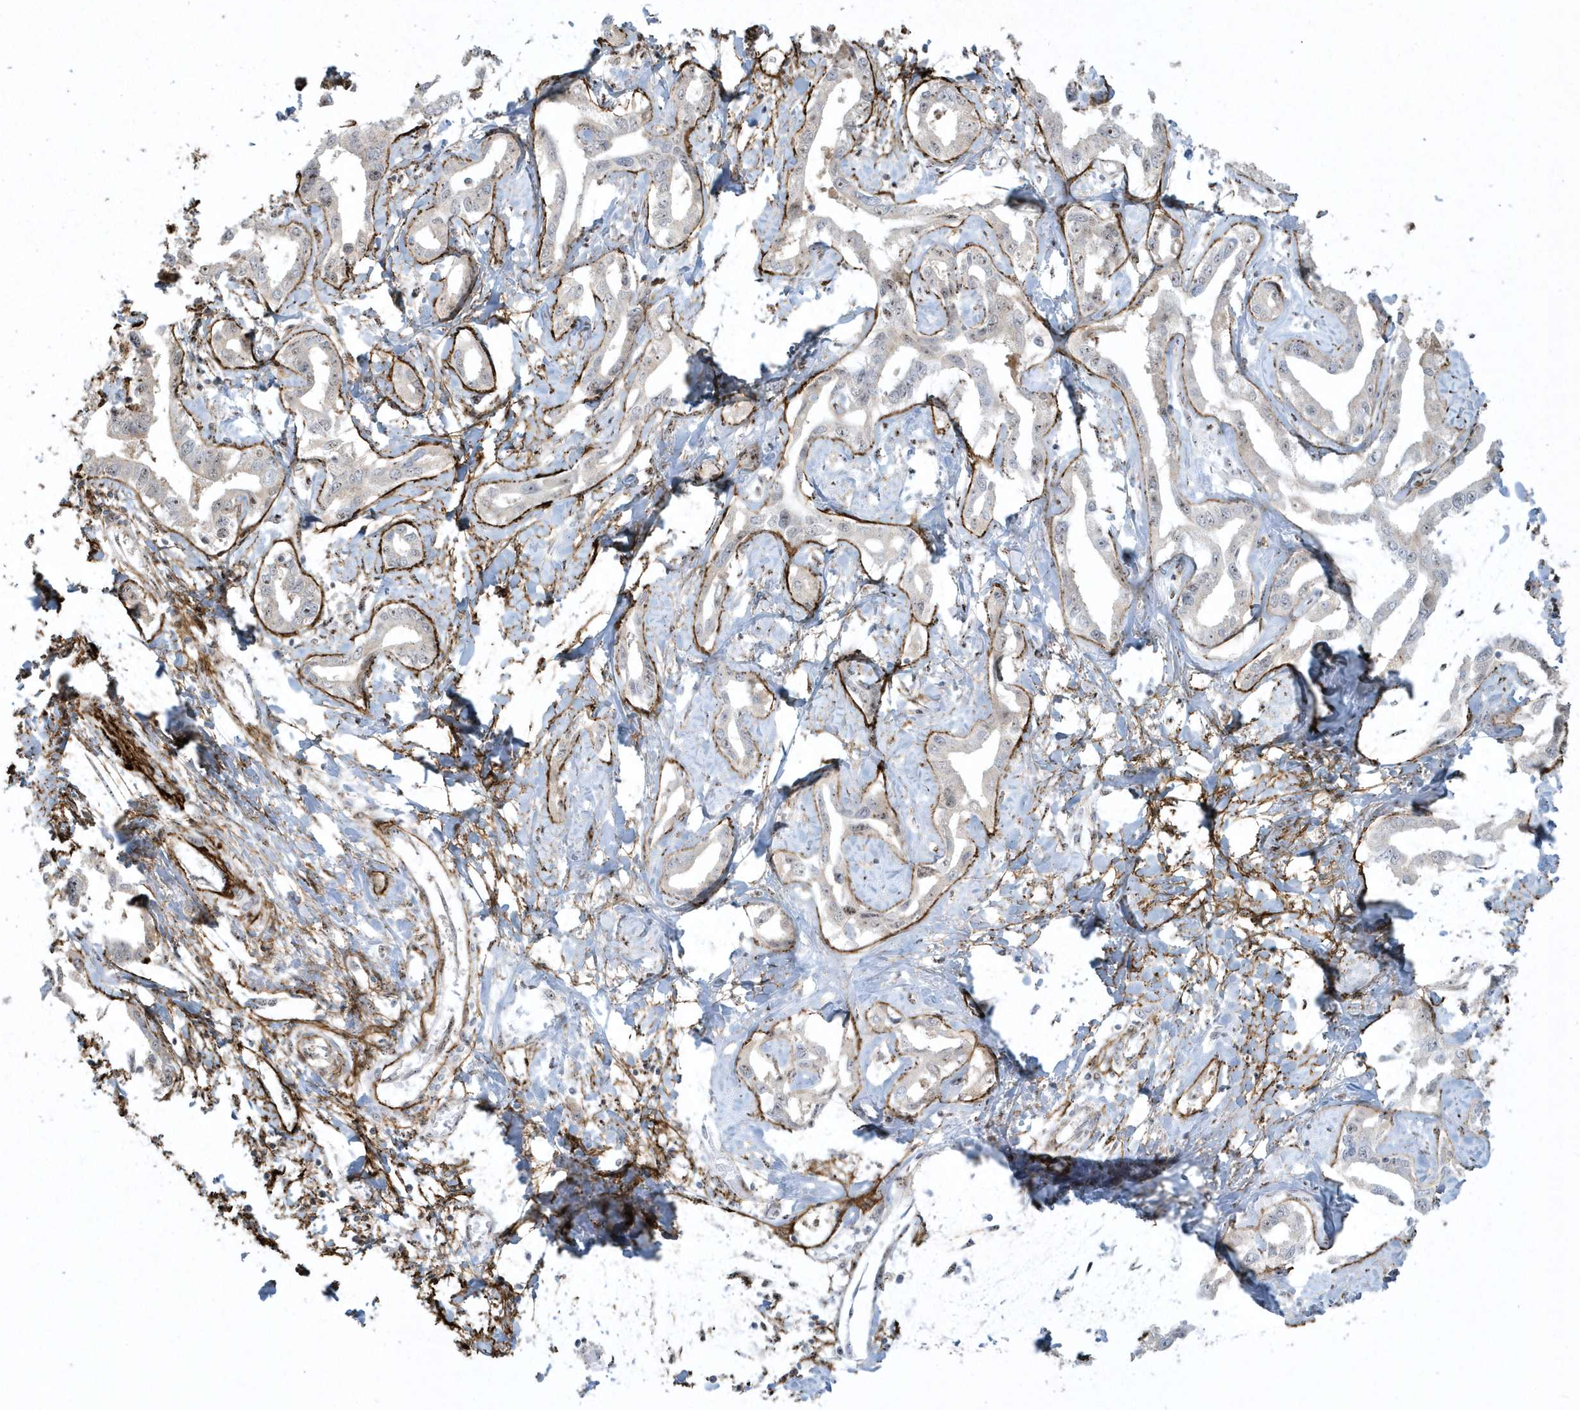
{"staining": {"intensity": "negative", "quantity": "none", "location": "none"}, "tissue": "liver cancer", "cell_type": "Tumor cells", "image_type": "cancer", "snomed": [{"axis": "morphology", "description": "Cholangiocarcinoma"}, {"axis": "topography", "description": "Liver"}], "caption": "Immunohistochemical staining of human liver cancer (cholangiocarcinoma) shows no significant expression in tumor cells.", "gene": "MASP2", "patient": {"sex": "male", "age": 59}}